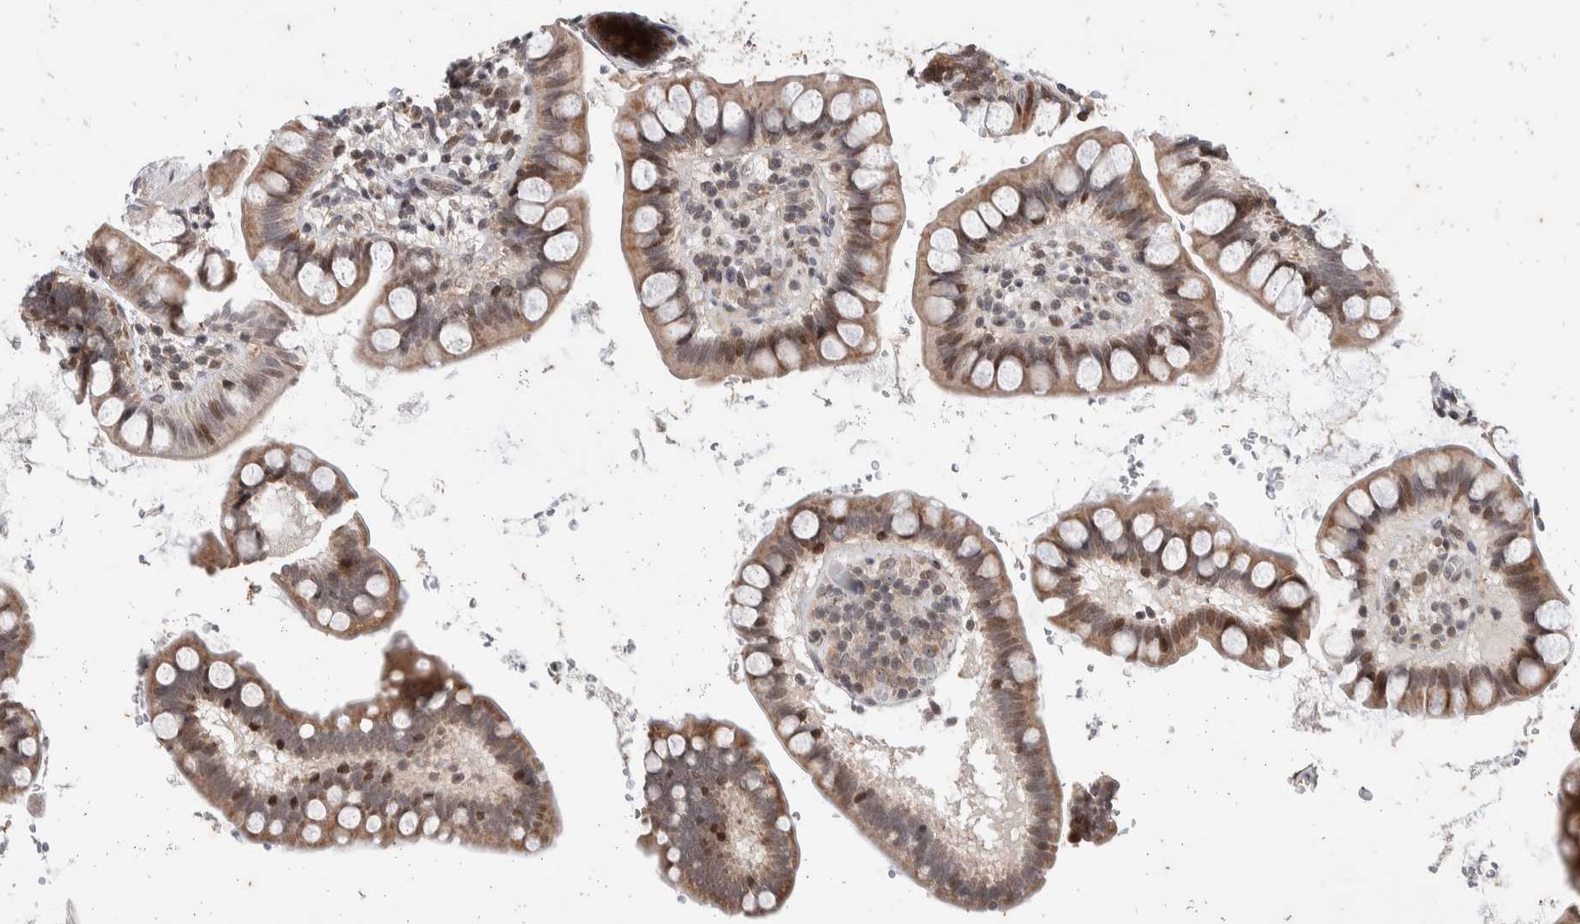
{"staining": {"intensity": "weak", "quantity": "25%-75%", "location": "cytoplasmic/membranous,nuclear"}, "tissue": "small intestine", "cell_type": "Glandular cells", "image_type": "normal", "snomed": [{"axis": "morphology", "description": "Normal tissue, NOS"}, {"axis": "topography", "description": "Smooth muscle"}, {"axis": "topography", "description": "Small intestine"}], "caption": "Immunohistochemical staining of normal small intestine demonstrates low levels of weak cytoplasmic/membranous,nuclear positivity in about 25%-75% of glandular cells.", "gene": "ATXN7L1", "patient": {"sex": "female", "age": 84}}